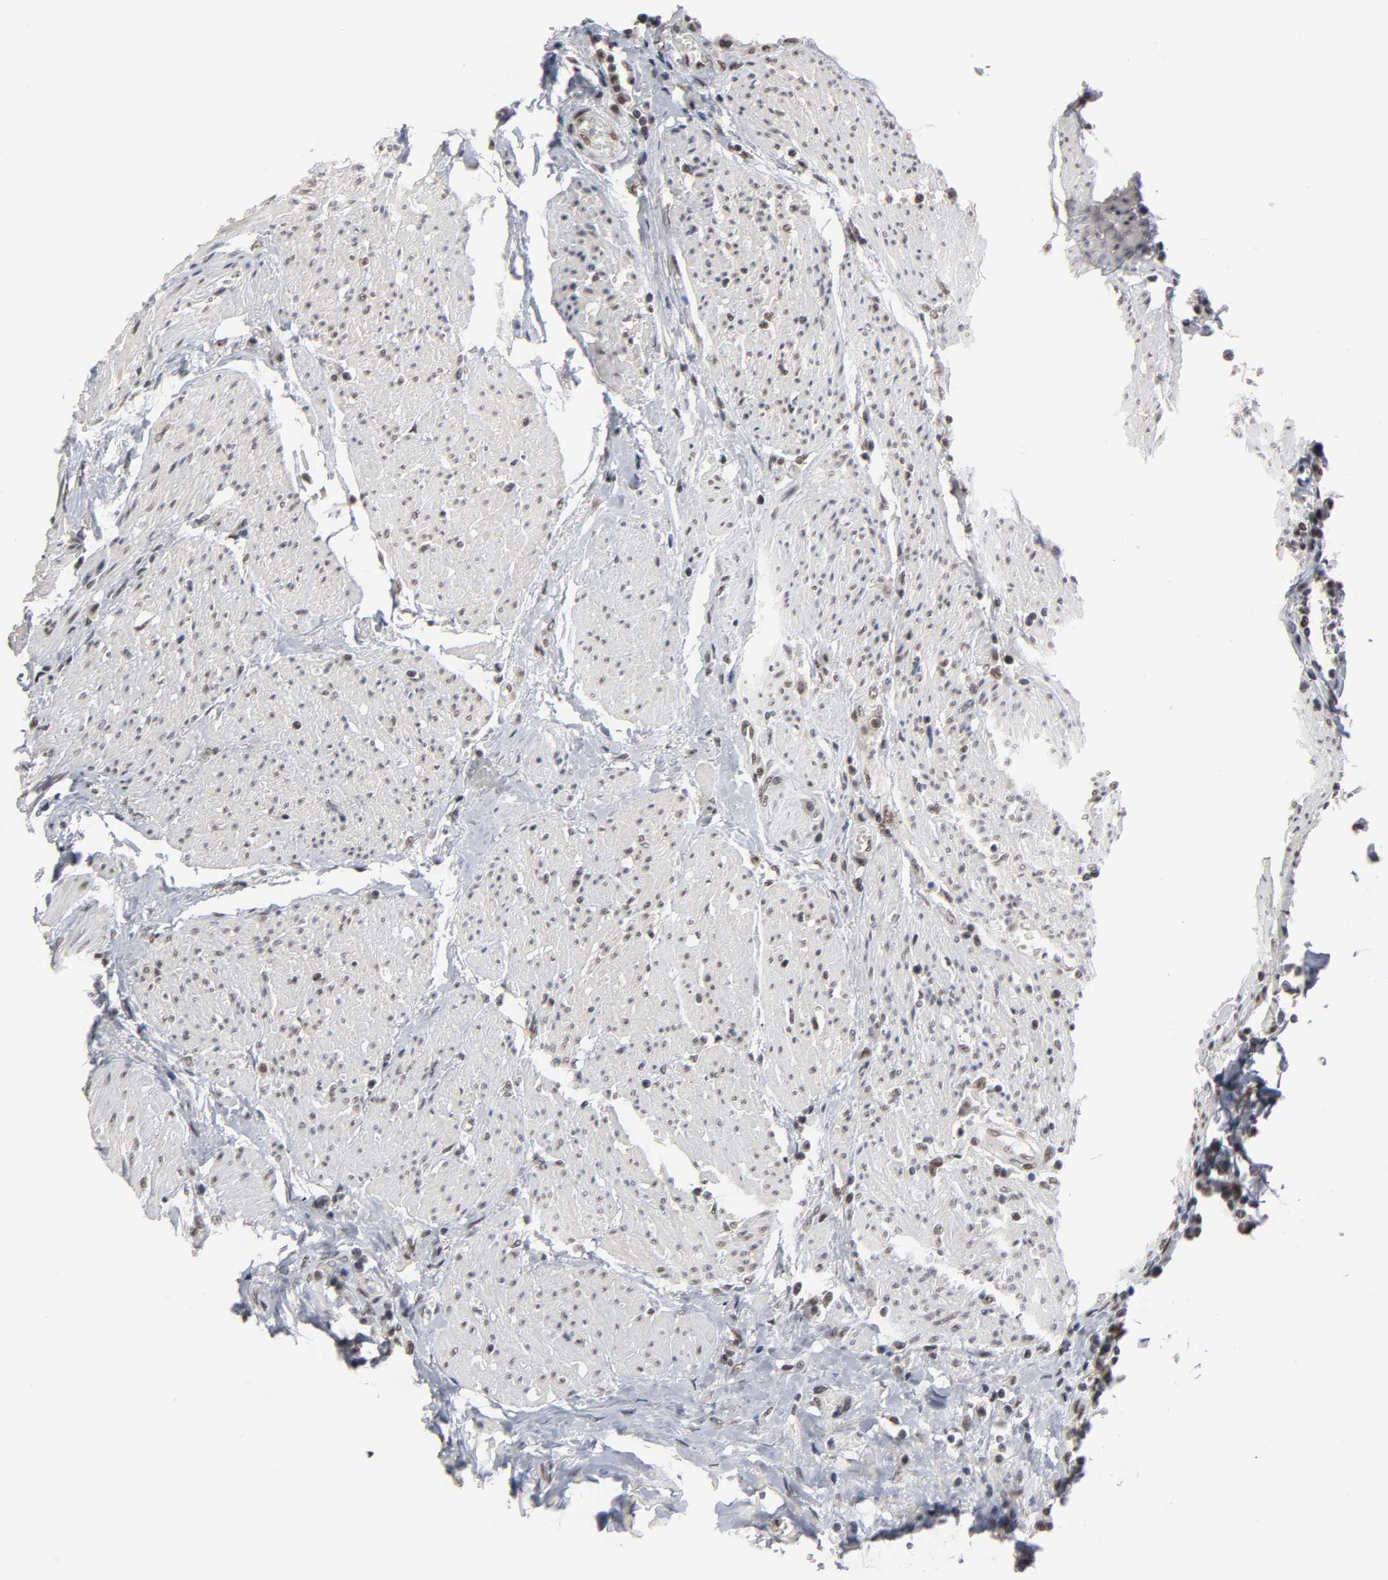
{"staining": {"intensity": "moderate", "quantity": ">75%", "location": "nuclear"}, "tissue": "urothelial cancer", "cell_type": "Tumor cells", "image_type": "cancer", "snomed": [{"axis": "morphology", "description": "Urothelial carcinoma, High grade"}, {"axis": "topography", "description": "Urinary bladder"}], "caption": "Protein staining reveals moderate nuclear staining in about >75% of tumor cells in high-grade urothelial carcinoma.", "gene": "TRIM33", "patient": {"sex": "female", "age": 80}}